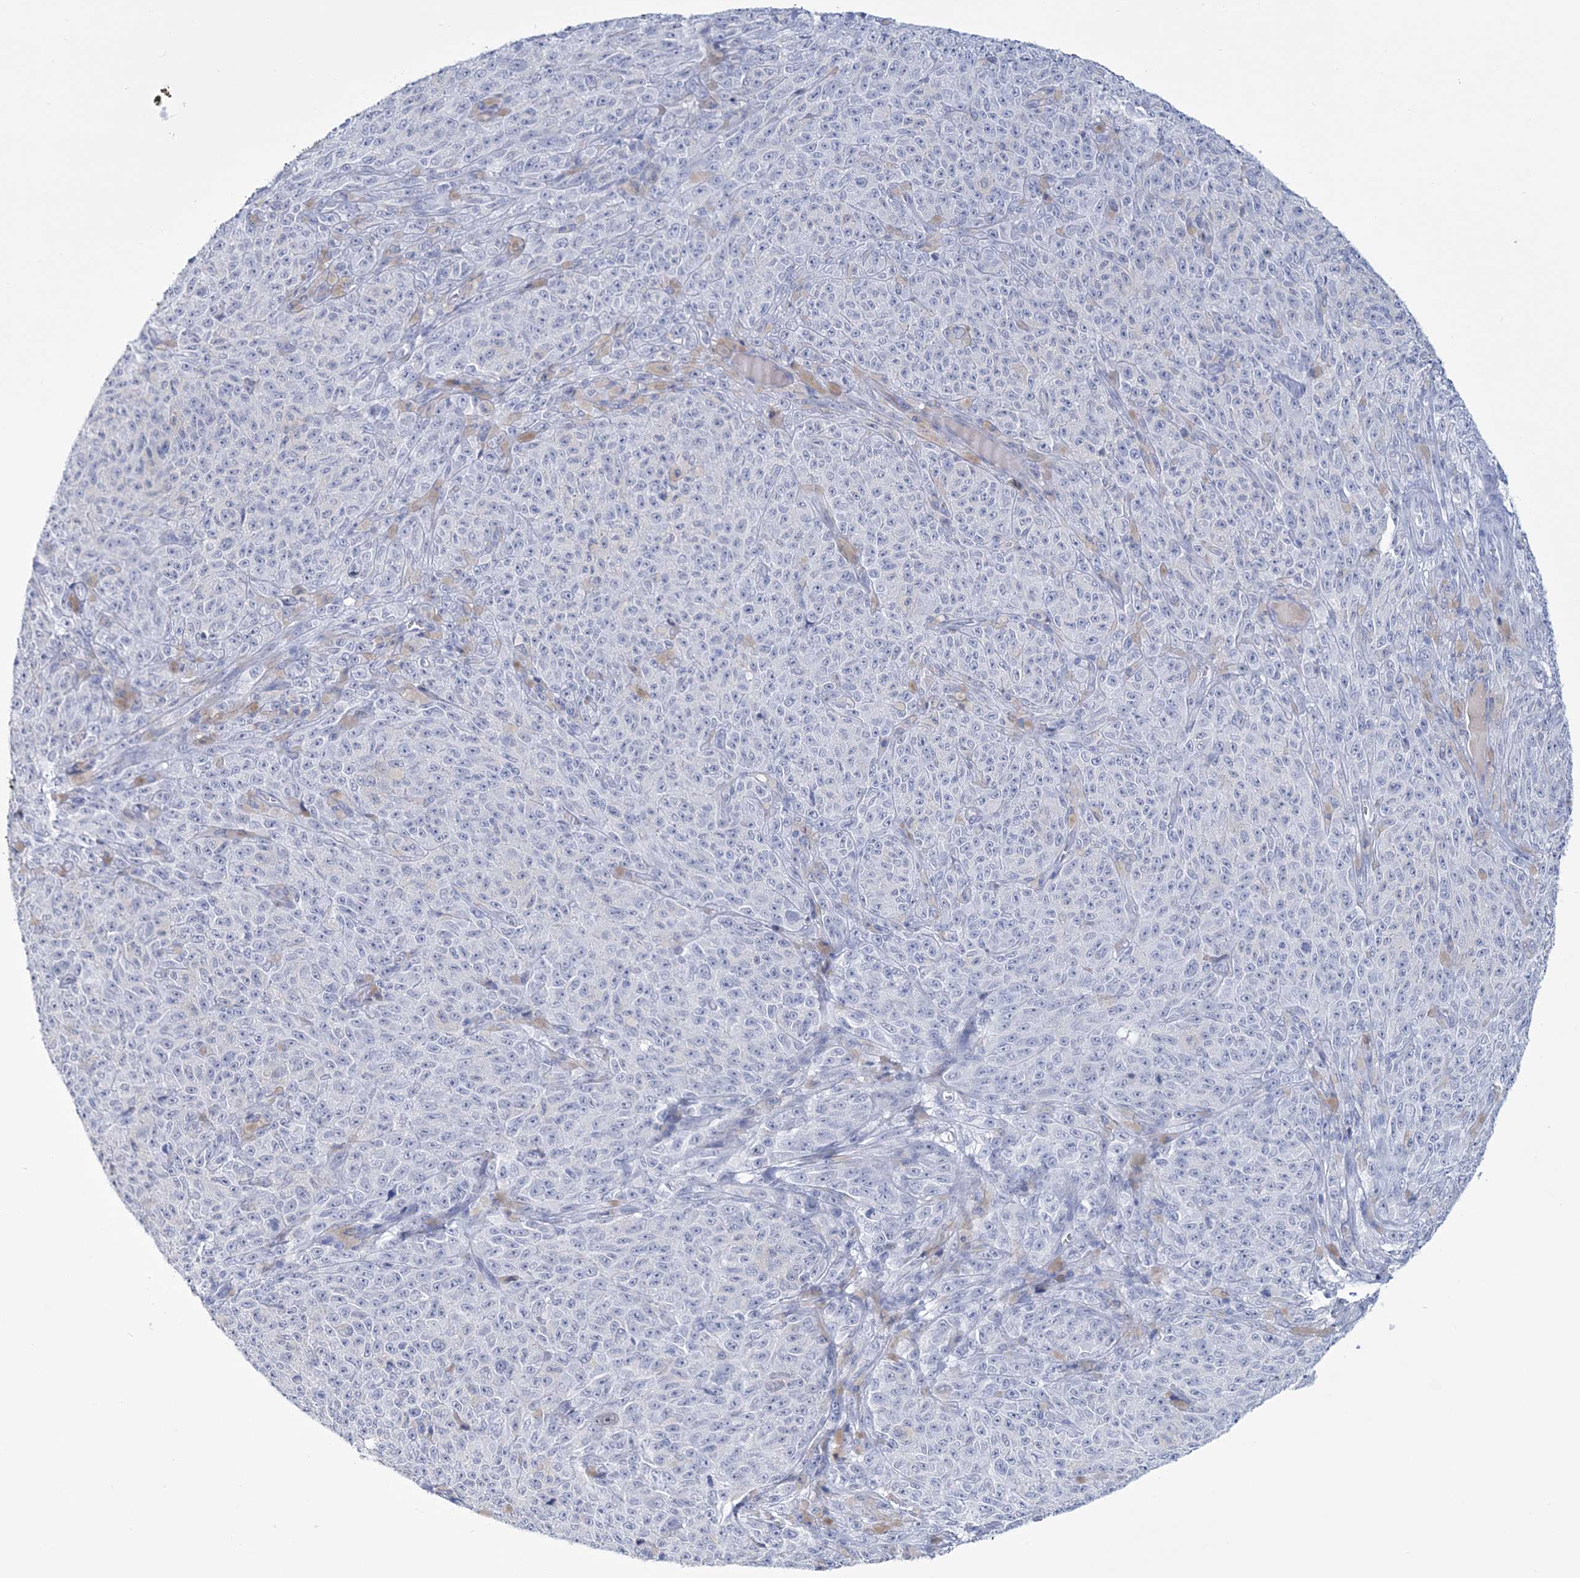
{"staining": {"intensity": "negative", "quantity": "none", "location": "none"}, "tissue": "melanoma", "cell_type": "Tumor cells", "image_type": "cancer", "snomed": [{"axis": "morphology", "description": "Malignant melanoma, NOS"}, {"axis": "topography", "description": "Skin"}], "caption": "Malignant melanoma was stained to show a protein in brown. There is no significant positivity in tumor cells.", "gene": "DPCD", "patient": {"sex": "female", "age": 82}}